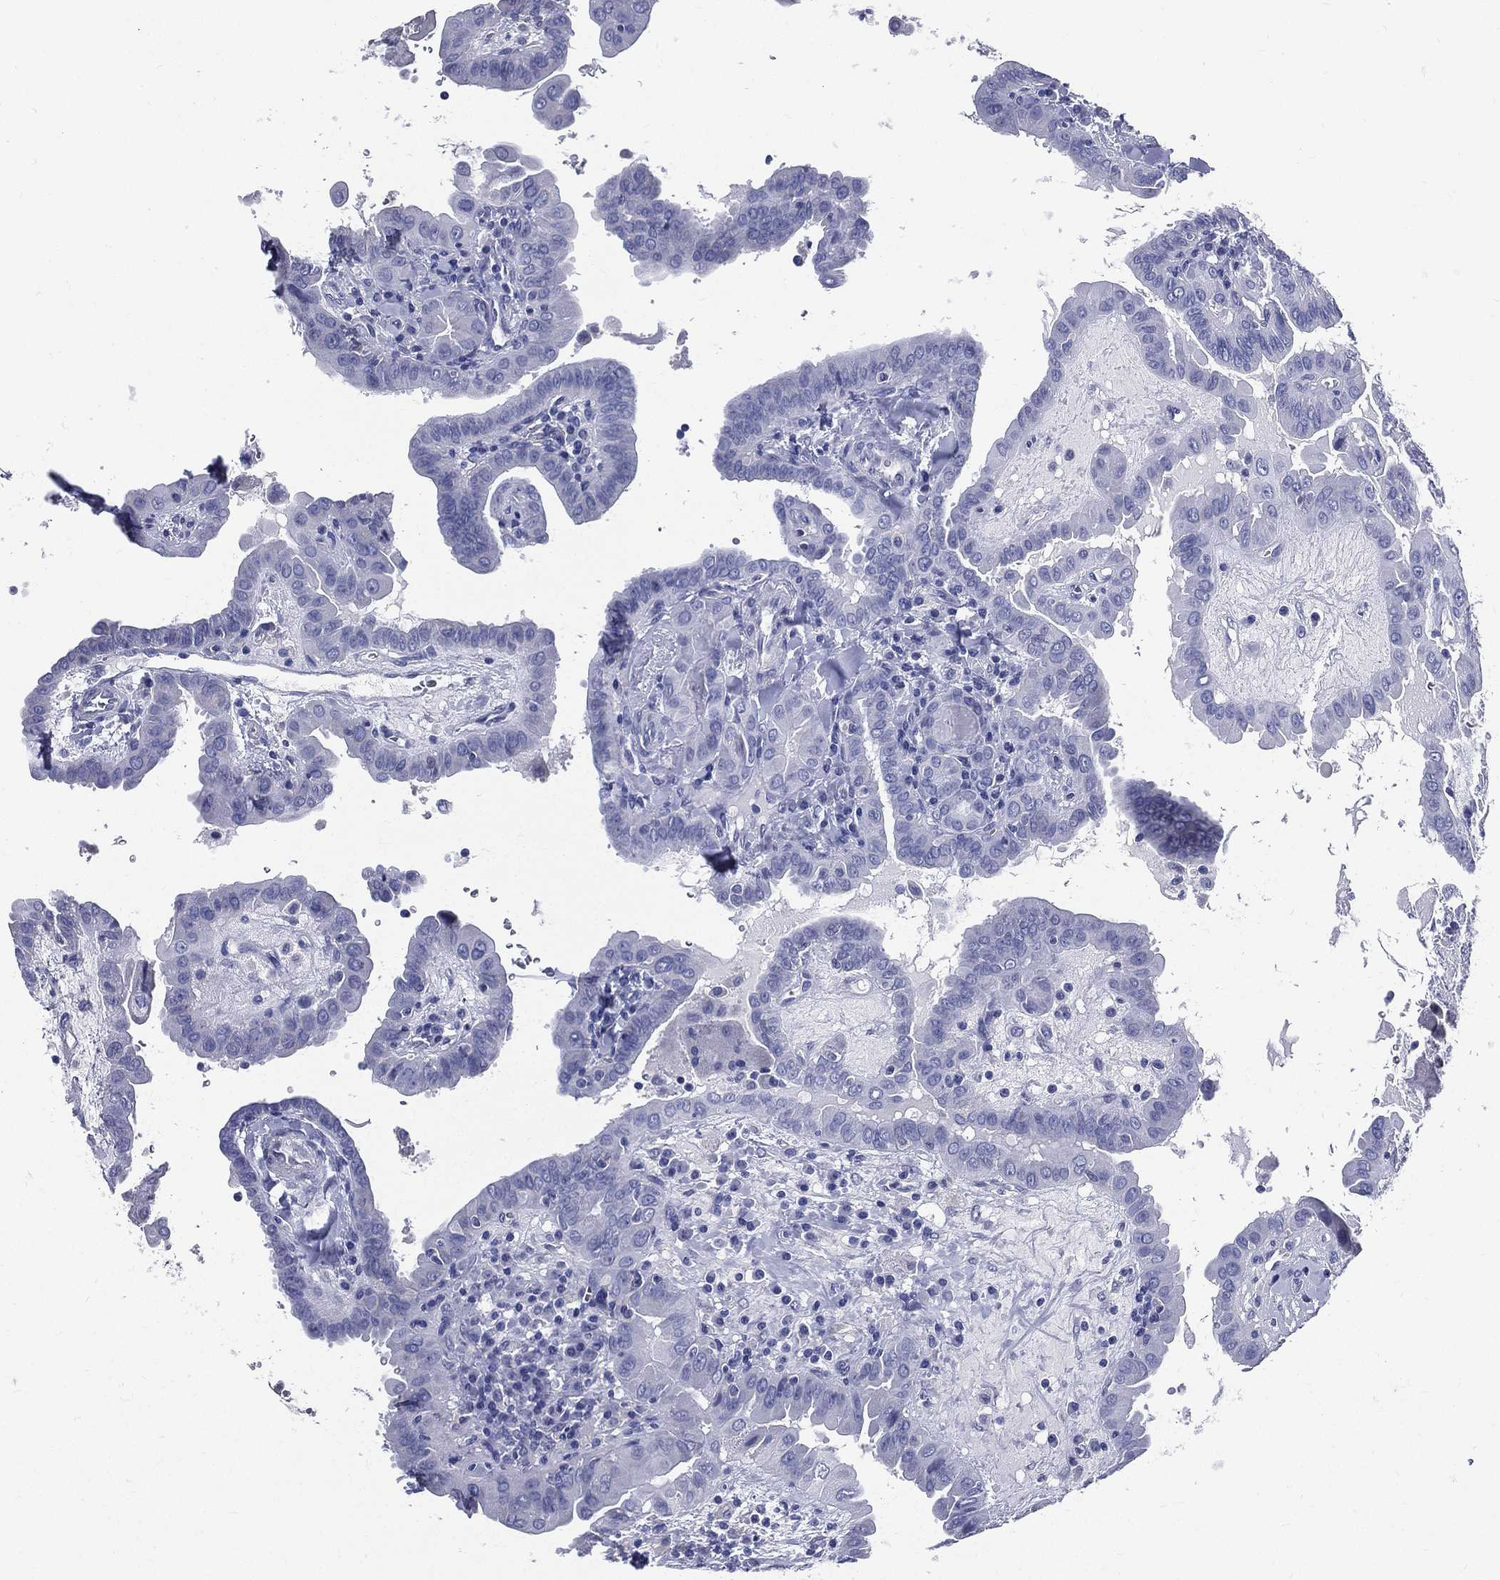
{"staining": {"intensity": "negative", "quantity": "none", "location": "none"}, "tissue": "thyroid cancer", "cell_type": "Tumor cells", "image_type": "cancer", "snomed": [{"axis": "morphology", "description": "Papillary adenocarcinoma, NOS"}, {"axis": "topography", "description": "Thyroid gland"}], "caption": "Thyroid cancer (papillary adenocarcinoma) was stained to show a protein in brown. There is no significant staining in tumor cells.", "gene": "DPYS", "patient": {"sex": "female", "age": 37}}